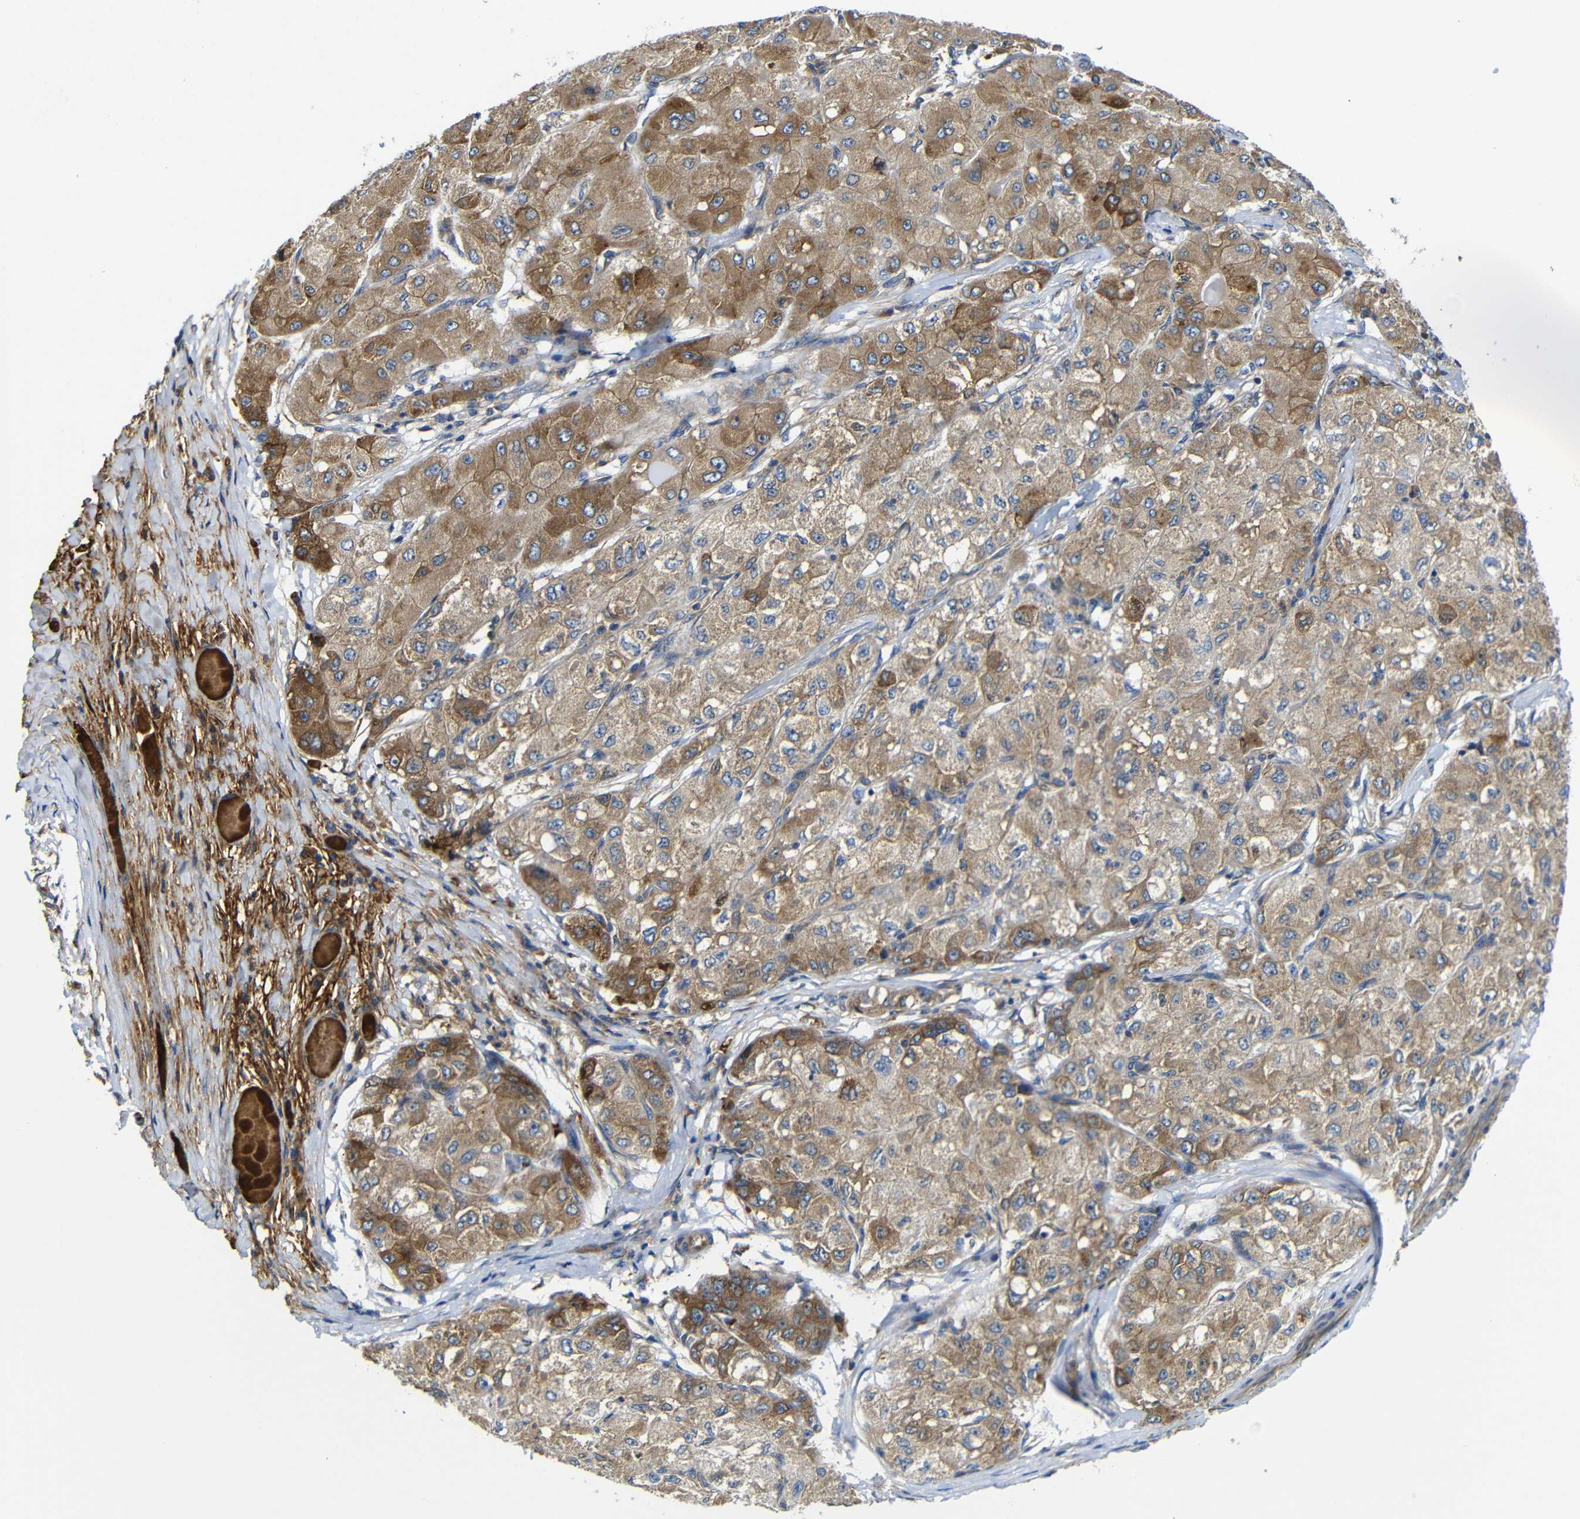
{"staining": {"intensity": "moderate", "quantity": "25%-75%", "location": "cytoplasmic/membranous"}, "tissue": "liver cancer", "cell_type": "Tumor cells", "image_type": "cancer", "snomed": [{"axis": "morphology", "description": "Carcinoma, Hepatocellular, NOS"}, {"axis": "topography", "description": "Liver"}], "caption": "Liver hepatocellular carcinoma stained for a protein exhibits moderate cytoplasmic/membranous positivity in tumor cells. The staining is performed using DAB (3,3'-diaminobenzidine) brown chromogen to label protein expression. The nuclei are counter-stained blue using hematoxylin.", "gene": "CLCC1", "patient": {"sex": "male", "age": 80}}